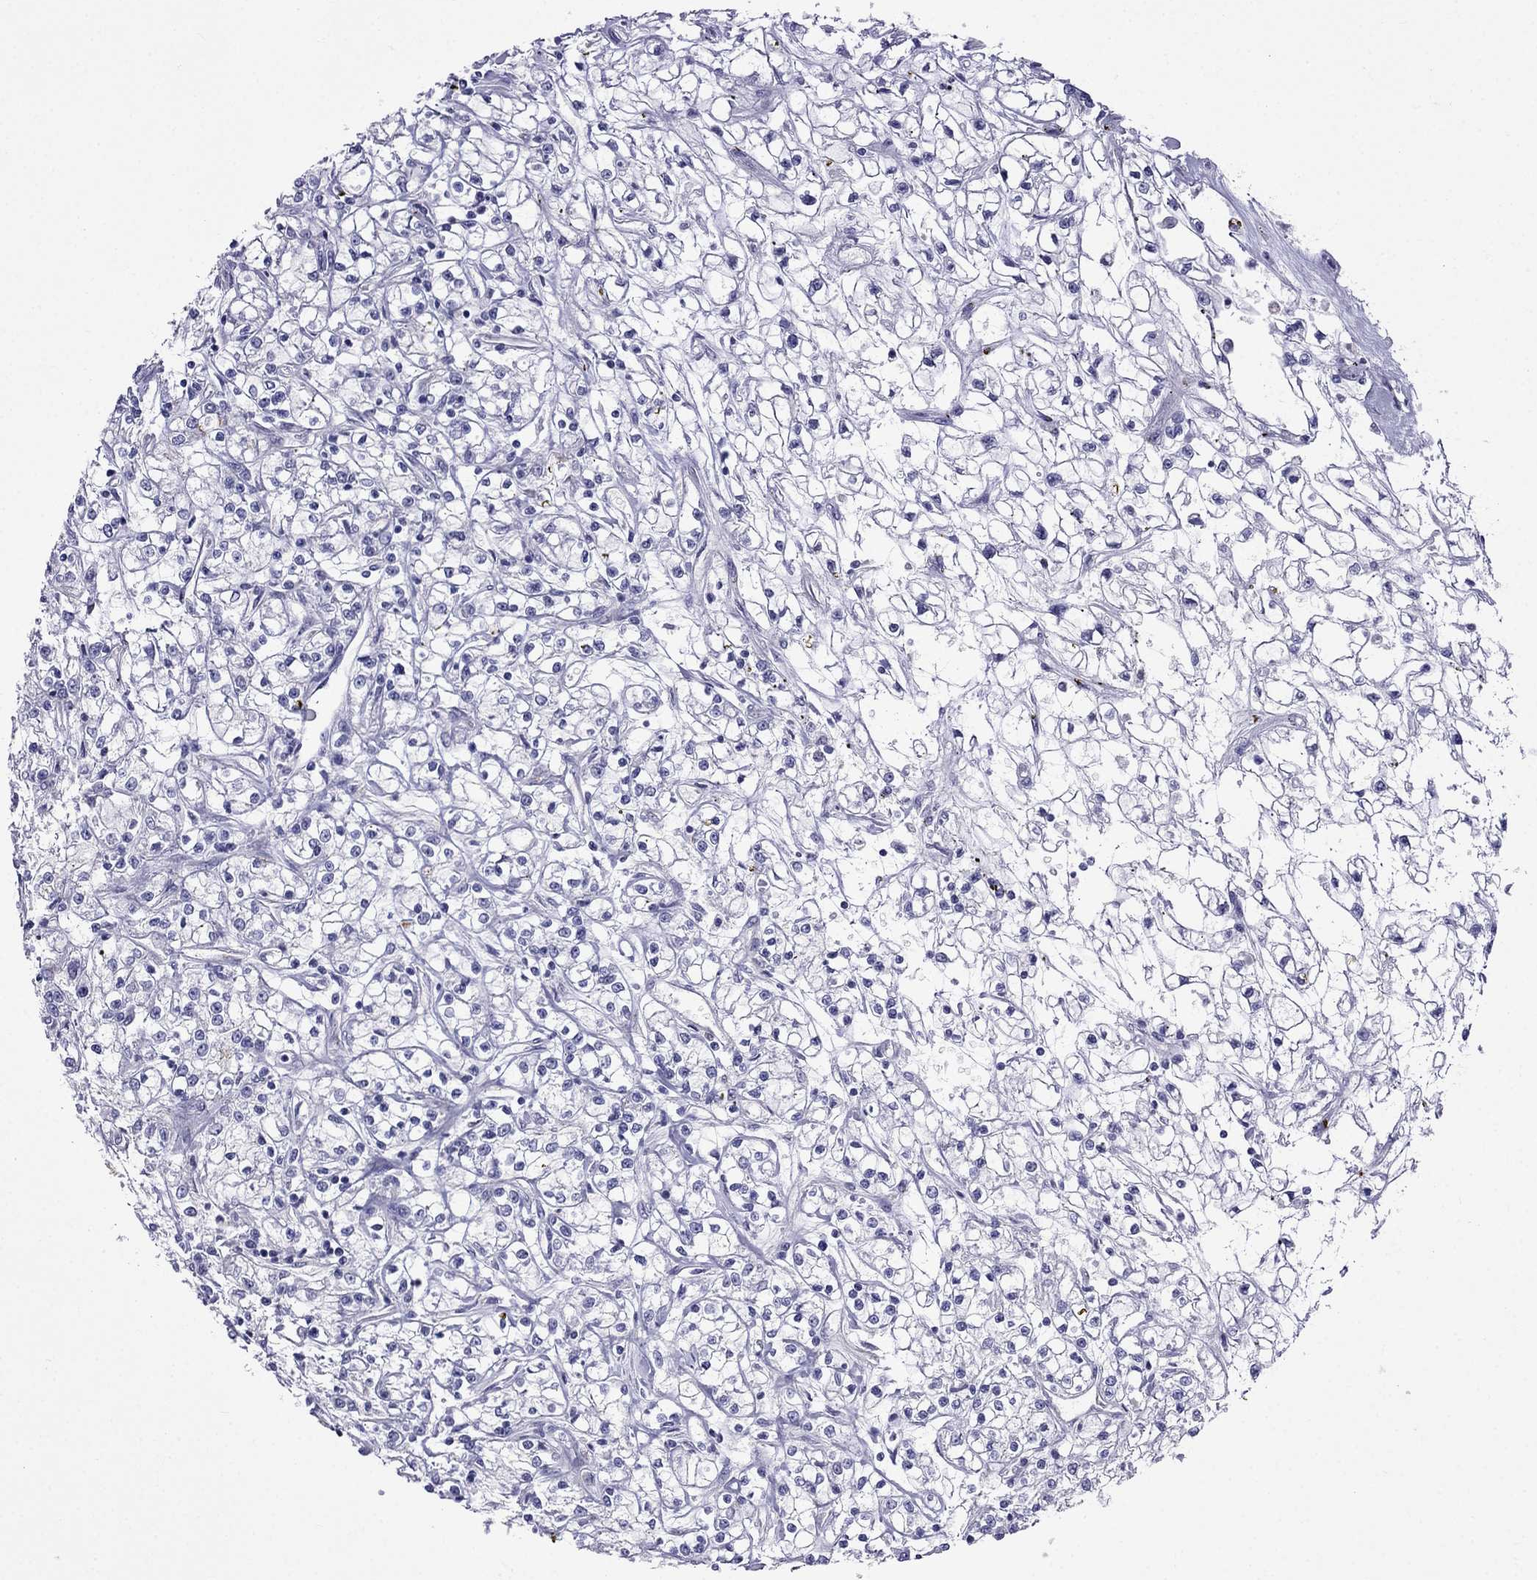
{"staining": {"intensity": "negative", "quantity": "none", "location": "none"}, "tissue": "renal cancer", "cell_type": "Tumor cells", "image_type": "cancer", "snomed": [{"axis": "morphology", "description": "Adenocarcinoma, NOS"}, {"axis": "topography", "description": "Kidney"}], "caption": "Renal cancer (adenocarcinoma) was stained to show a protein in brown. There is no significant expression in tumor cells.", "gene": "MGP", "patient": {"sex": "female", "age": 59}}